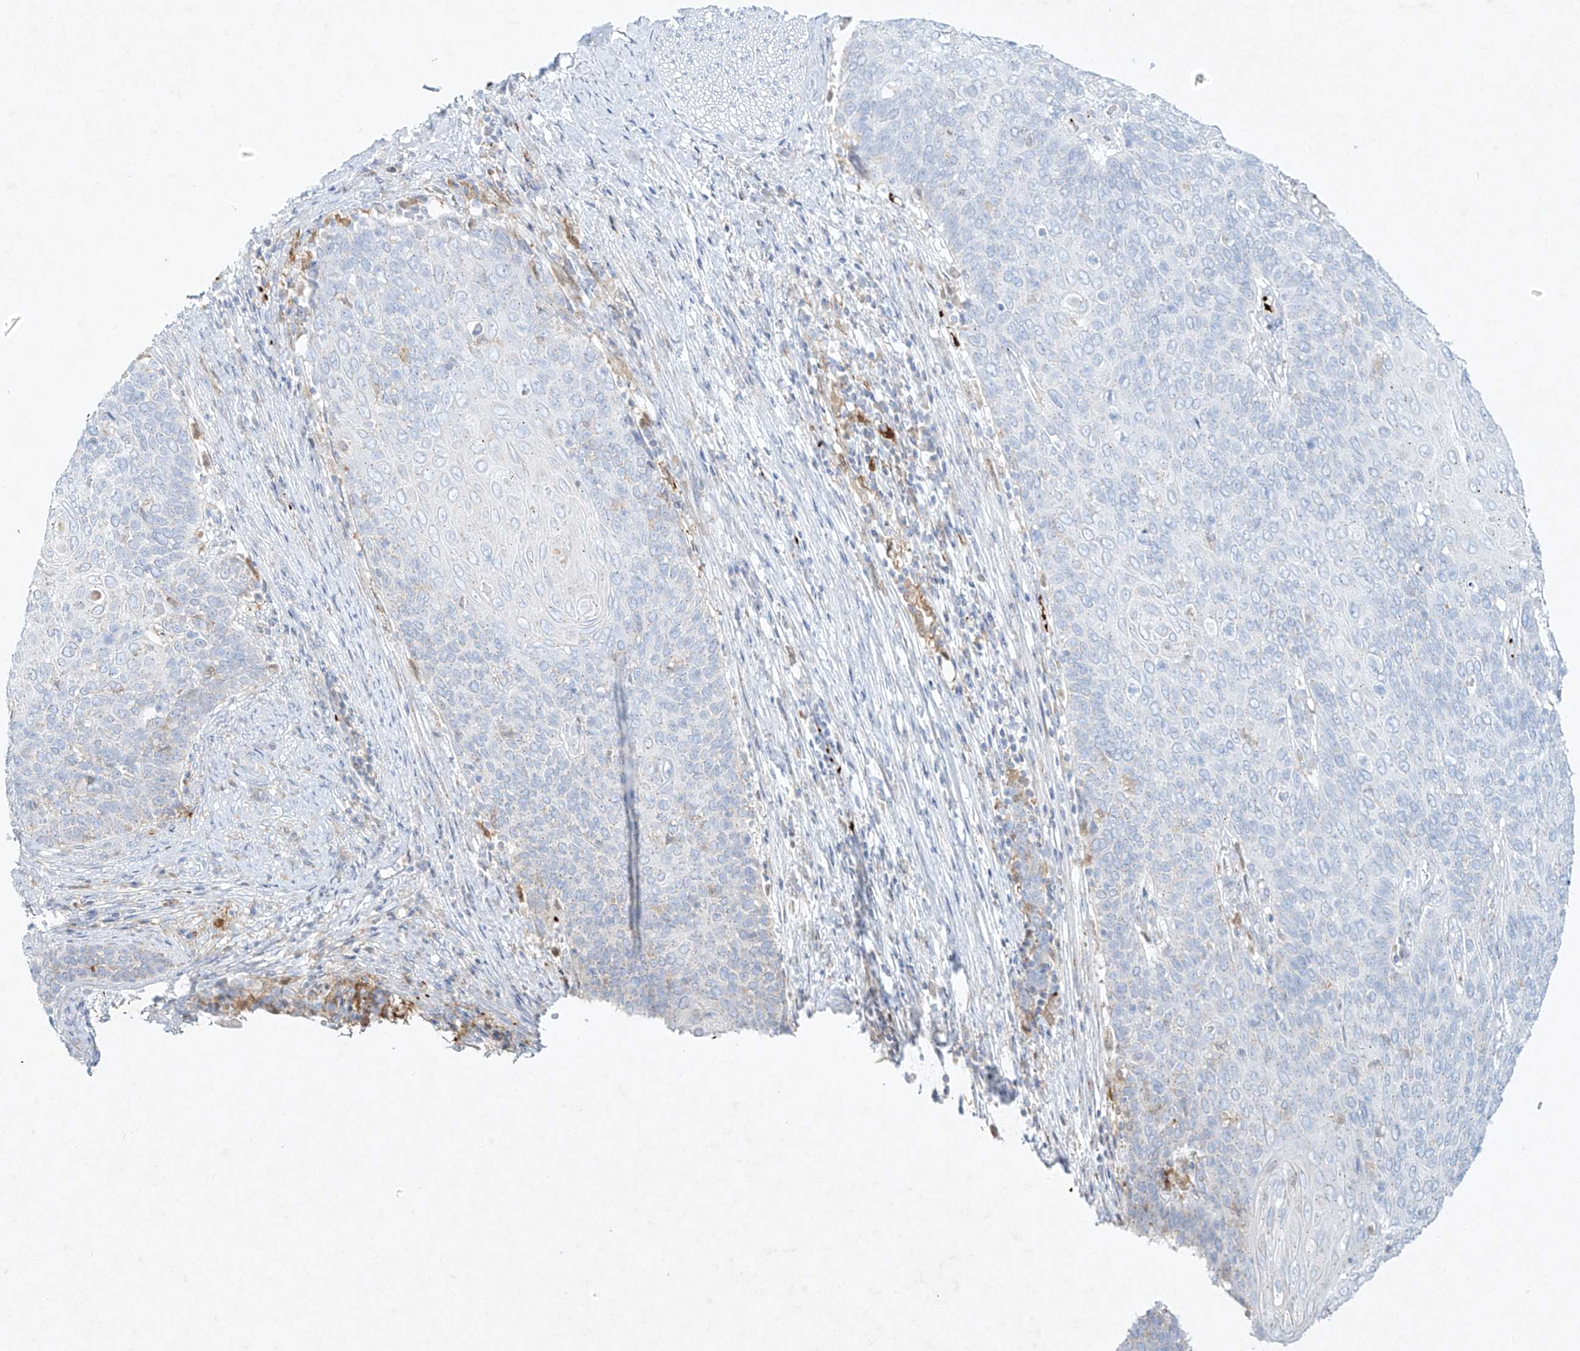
{"staining": {"intensity": "negative", "quantity": "none", "location": "none"}, "tissue": "cervical cancer", "cell_type": "Tumor cells", "image_type": "cancer", "snomed": [{"axis": "morphology", "description": "Squamous cell carcinoma, NOS"}, {"axis": "topography", "description": "Cervix"}], "caption": "Human cervical squamous cell carcinoma stained for a protein using IHC exhibits no staining in tumor cells.", "gene": "PLEK", "patient": {"sex": "female", "age": 39}}